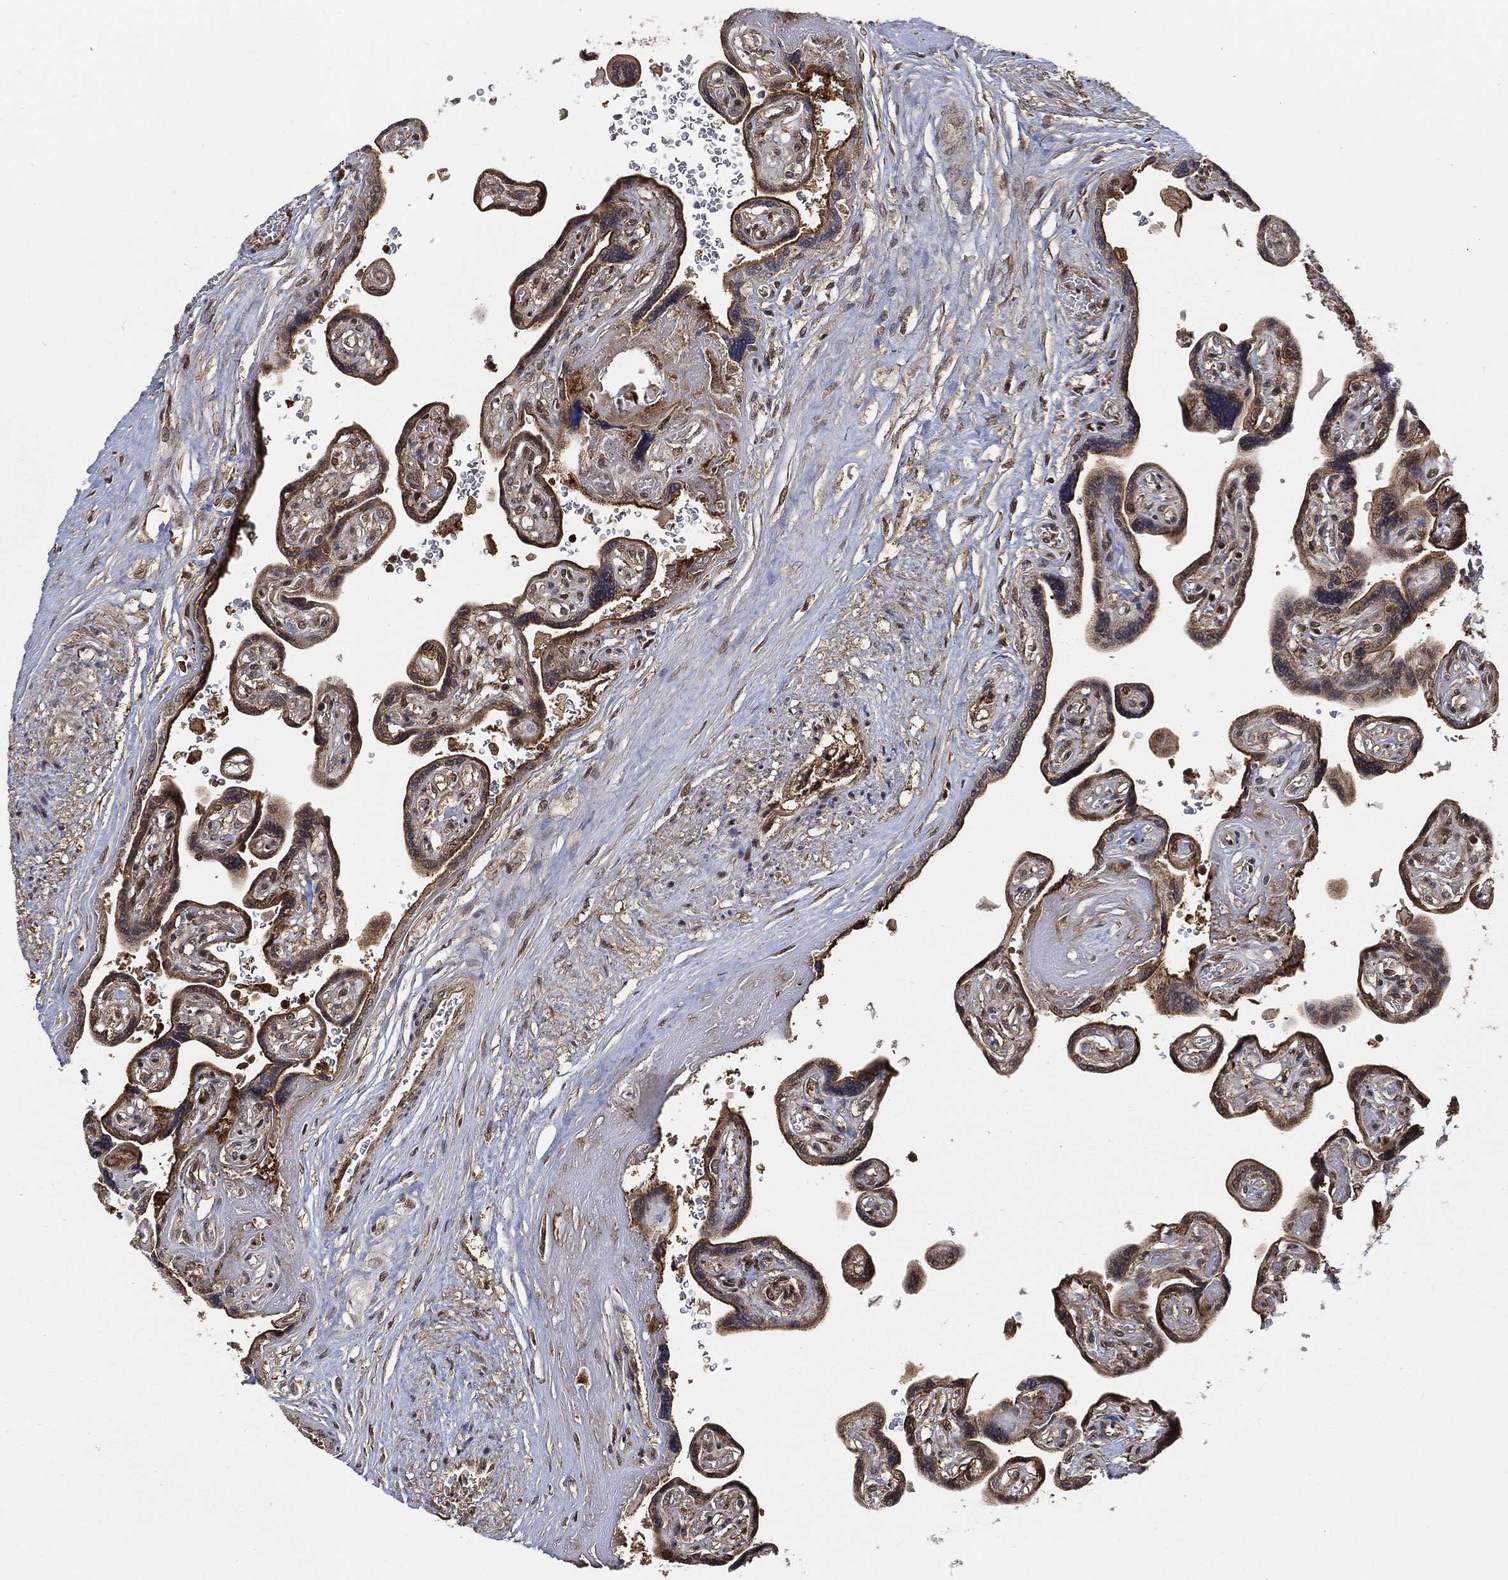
{"staining": {"intensity": "moderate", "quantity": ">75%", "location": "cytoplasmic/membranous"}, "tissue": "placenta", "cell_type": "Decidual cells", "image_type": "normal", "snomed": [{"axis": "morphology", "description": "Normal tissue, NOS"}, {"axis": "topography", "description": "Placenta"}], "caption": "Human placenta stained with a brown dye demonstrates moderate cytoplasmic/membranous positive staining in approximately >75% of decidual cells.", "gene": "CUTA", "patient": {"sex": "female", "age": 32}}